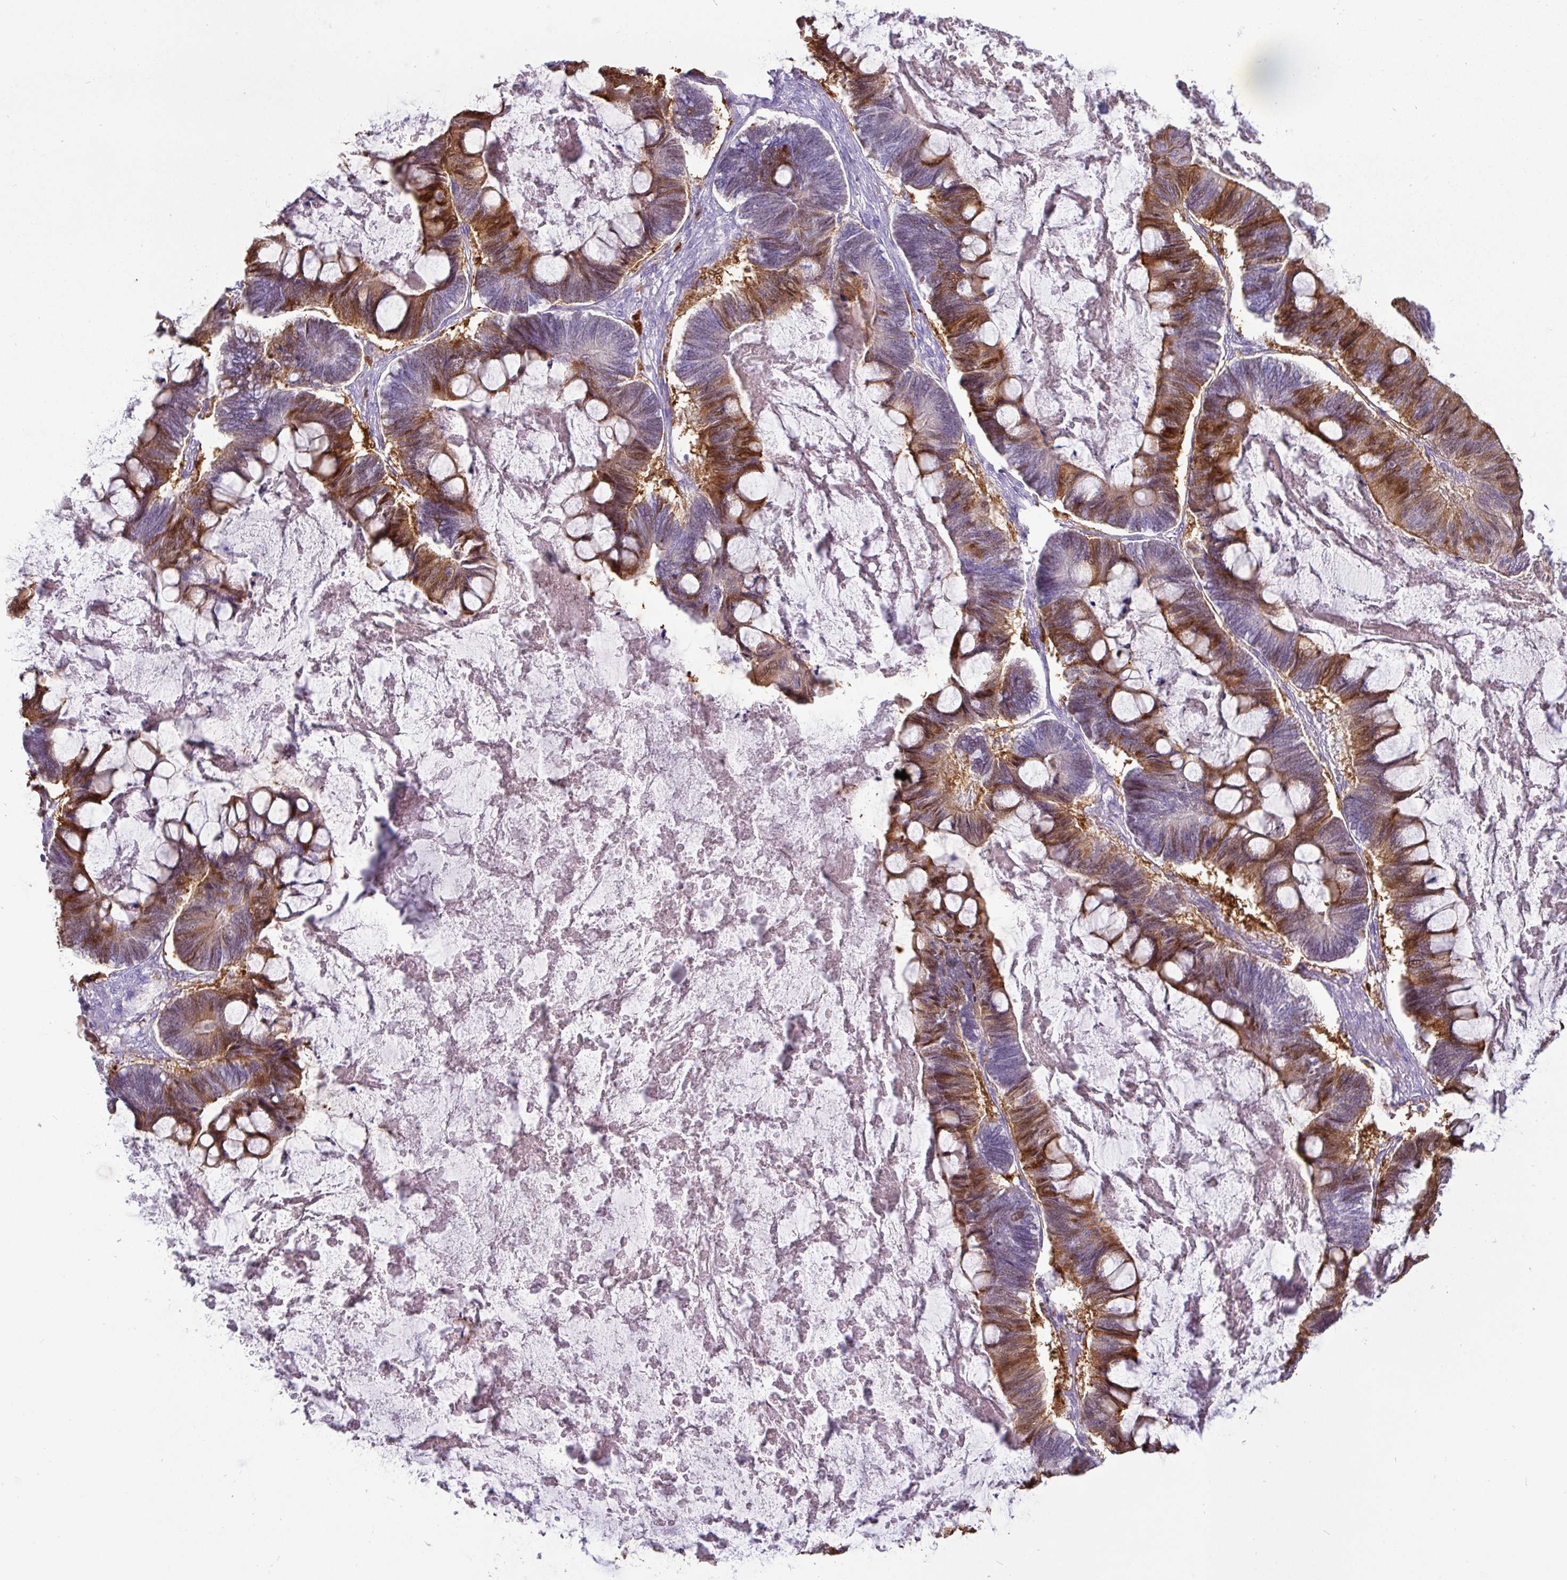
{"staining": {"intensity": "strong", "quantity": "25%-75%", "location": "cytoplasmic/membranous,nuclear"}, "tissue": "ovarian cancer", "cell_type": "Tumor cells", "image_type": "cancer", "snomed": [{"axis": "morphology", "description": "Cystadenocarcinoma, mucinous, NOS"}, {"axis": "topography", "description": "Ovary"}], "caption": "Ovarian mucinous cystadenocarcinoma was stained to show a protein in brown. There is high levels of strong cytoplasmic/membranous and nuclear expression in approximately 25%-75% of tumor cells. (IHC, brightfield microscopy, high magnification).", "gene": "GSTA3", "patient": {"sex": "female", "age": 61}}